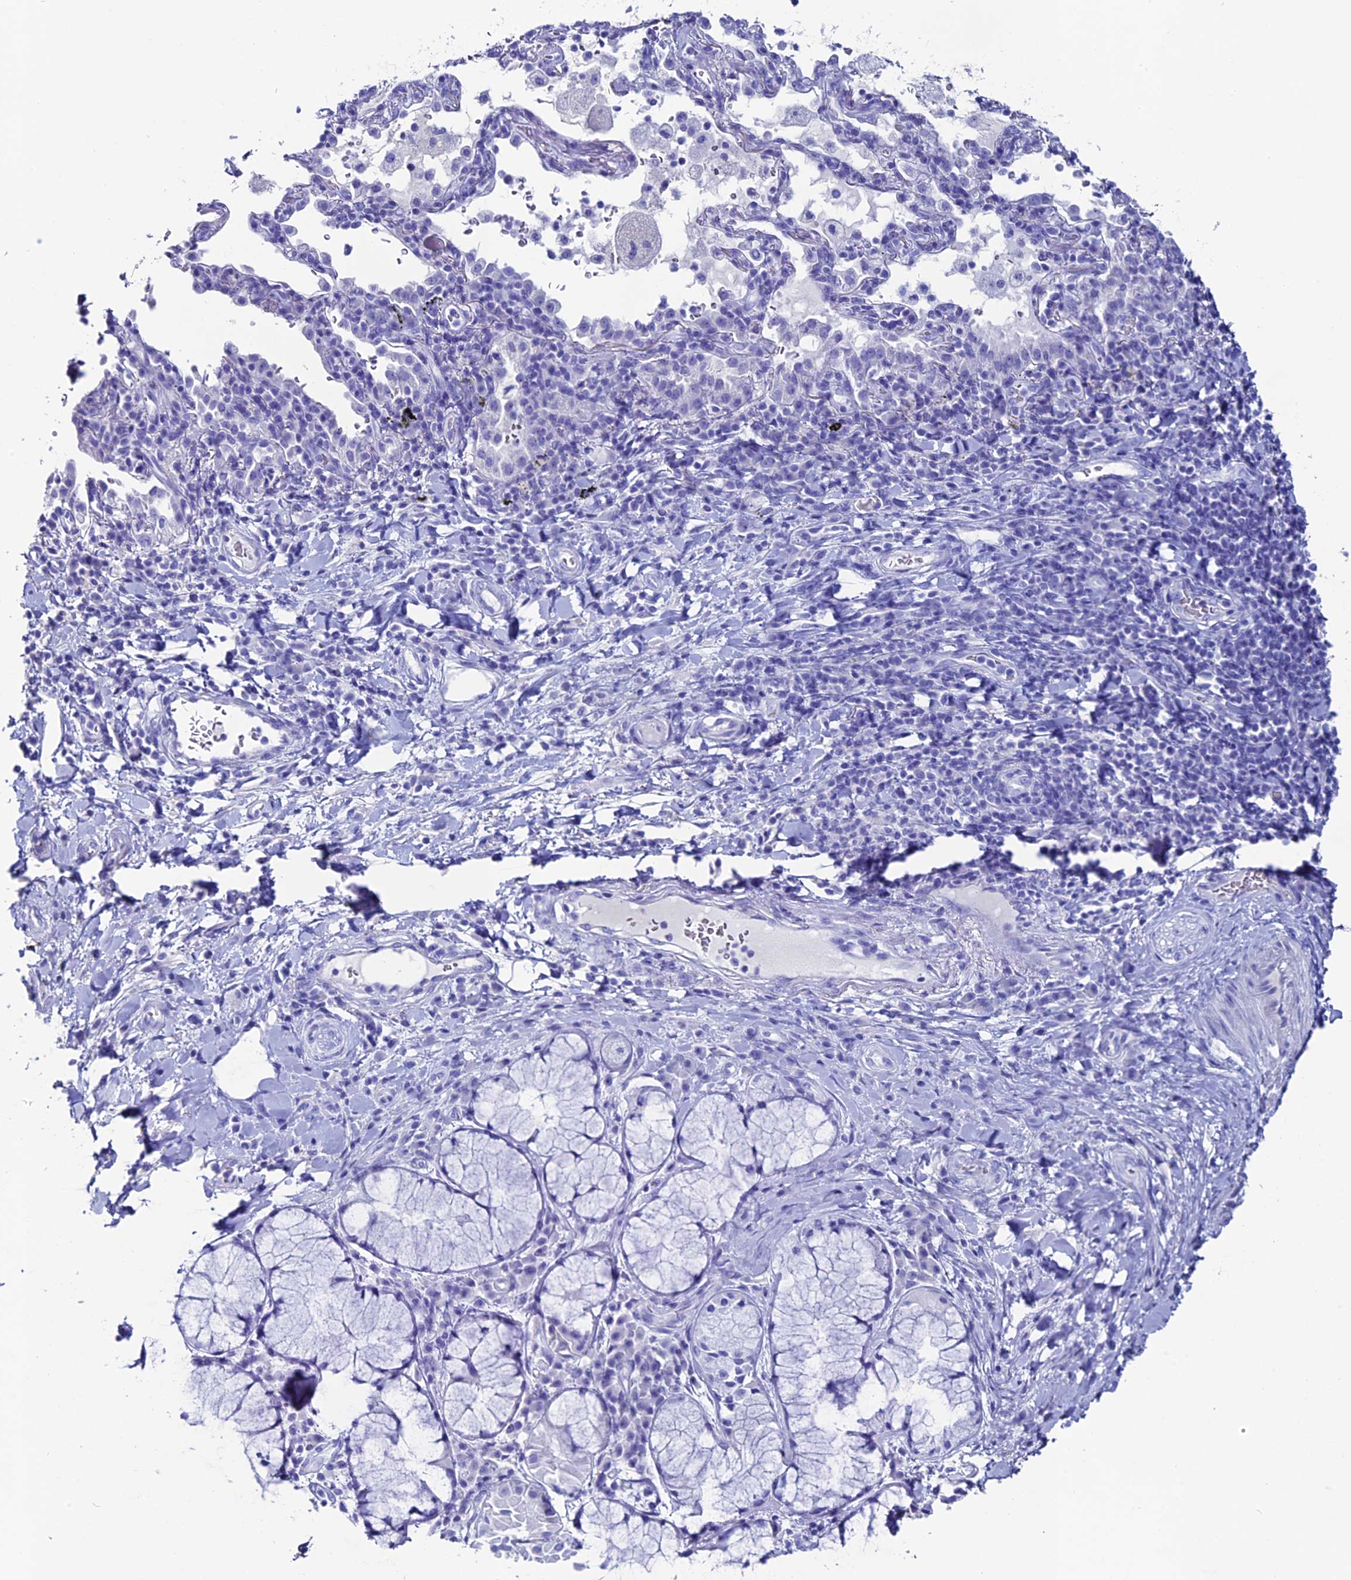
{"staining": {"intensity": "negative", "quantity": "none", "location": "none"}, "tissue": "adipose tissue", "cell_type": "Adipocytes", "image_type": "normal", "snomed": [{"axis": "morphology", "description": "Normal tissue, NOS"}, {"axis": "morphology", "description": "Squamous cell carcinoma, NOS"}, {"axis": "topography", "description": "Bronchus"}, {"axis": "topography", "description": "Lung"}], "caption": "The immunohistochemistry (IHC) photomicrograph has no significant staining in adipocytes of adipose tissue.", "gene": "ANKRD29", "patient": {"sex": "male", "age": 64}}